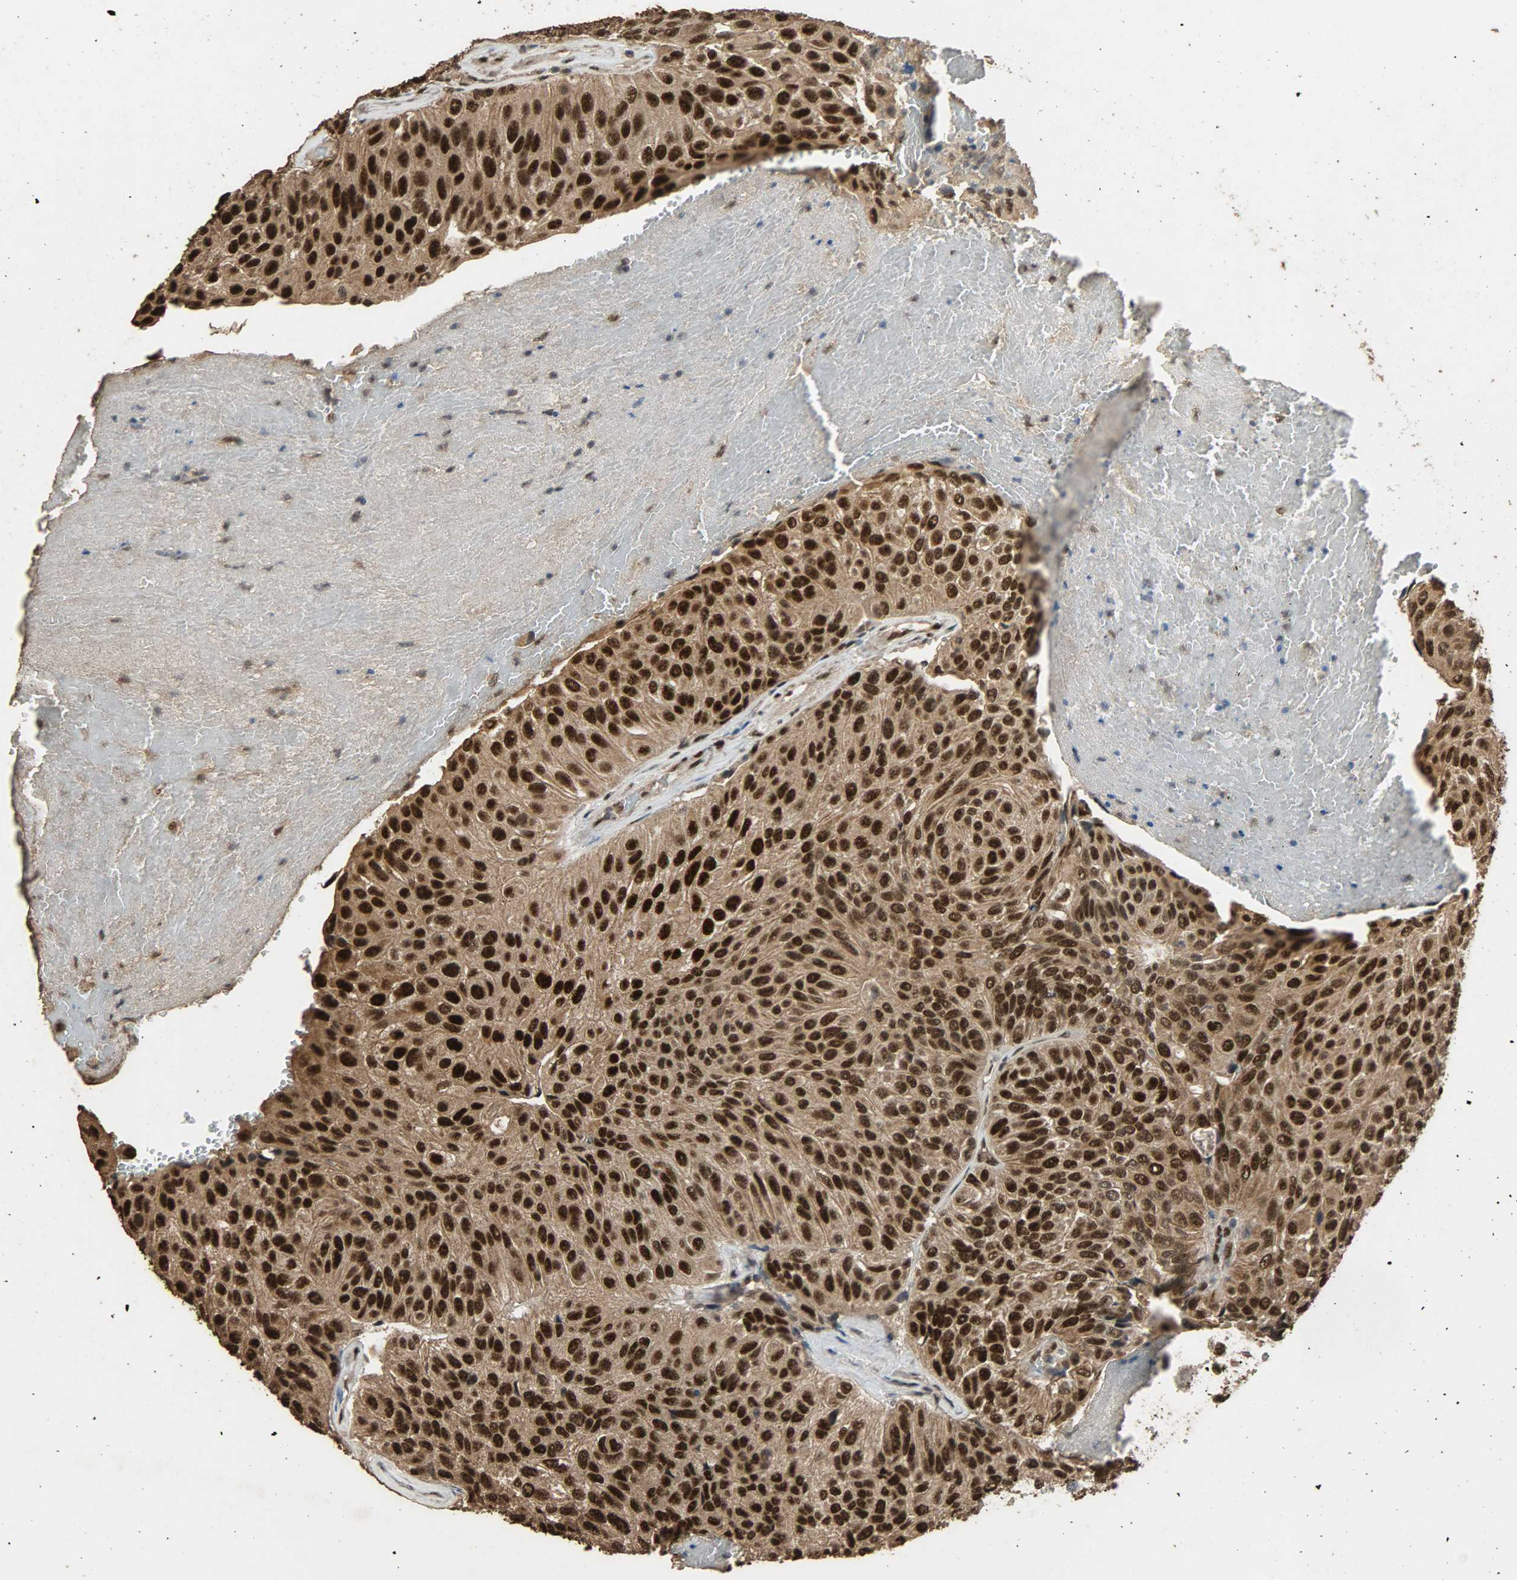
{"staining": {"intensity": "strong", "quantity": ">75%", "location": "cytoplasmic/membranous,nuclear"}, "tissue": "urothelial cancer", "cell_type": "Tumor cells", "image_type": "cancer", "snomed": [{"axis": "morphology", "description": "Urothelial carcinoma, High grade"}, {"axis": "topography", "description": "Urinary bladder"}], "caption": "Urothelial cancer stained with immunohistochemistry demonstrates strong cytoplasmic/membranous and nuclear positivity in approximately >75% of tumor cells. The staining was performed using DAB, with brown indicating positive protein expression. Nuclei are stained blue with hematoxylin.", "gene": "CCNT2", "patient": {"sex": "male", "age": 66}}